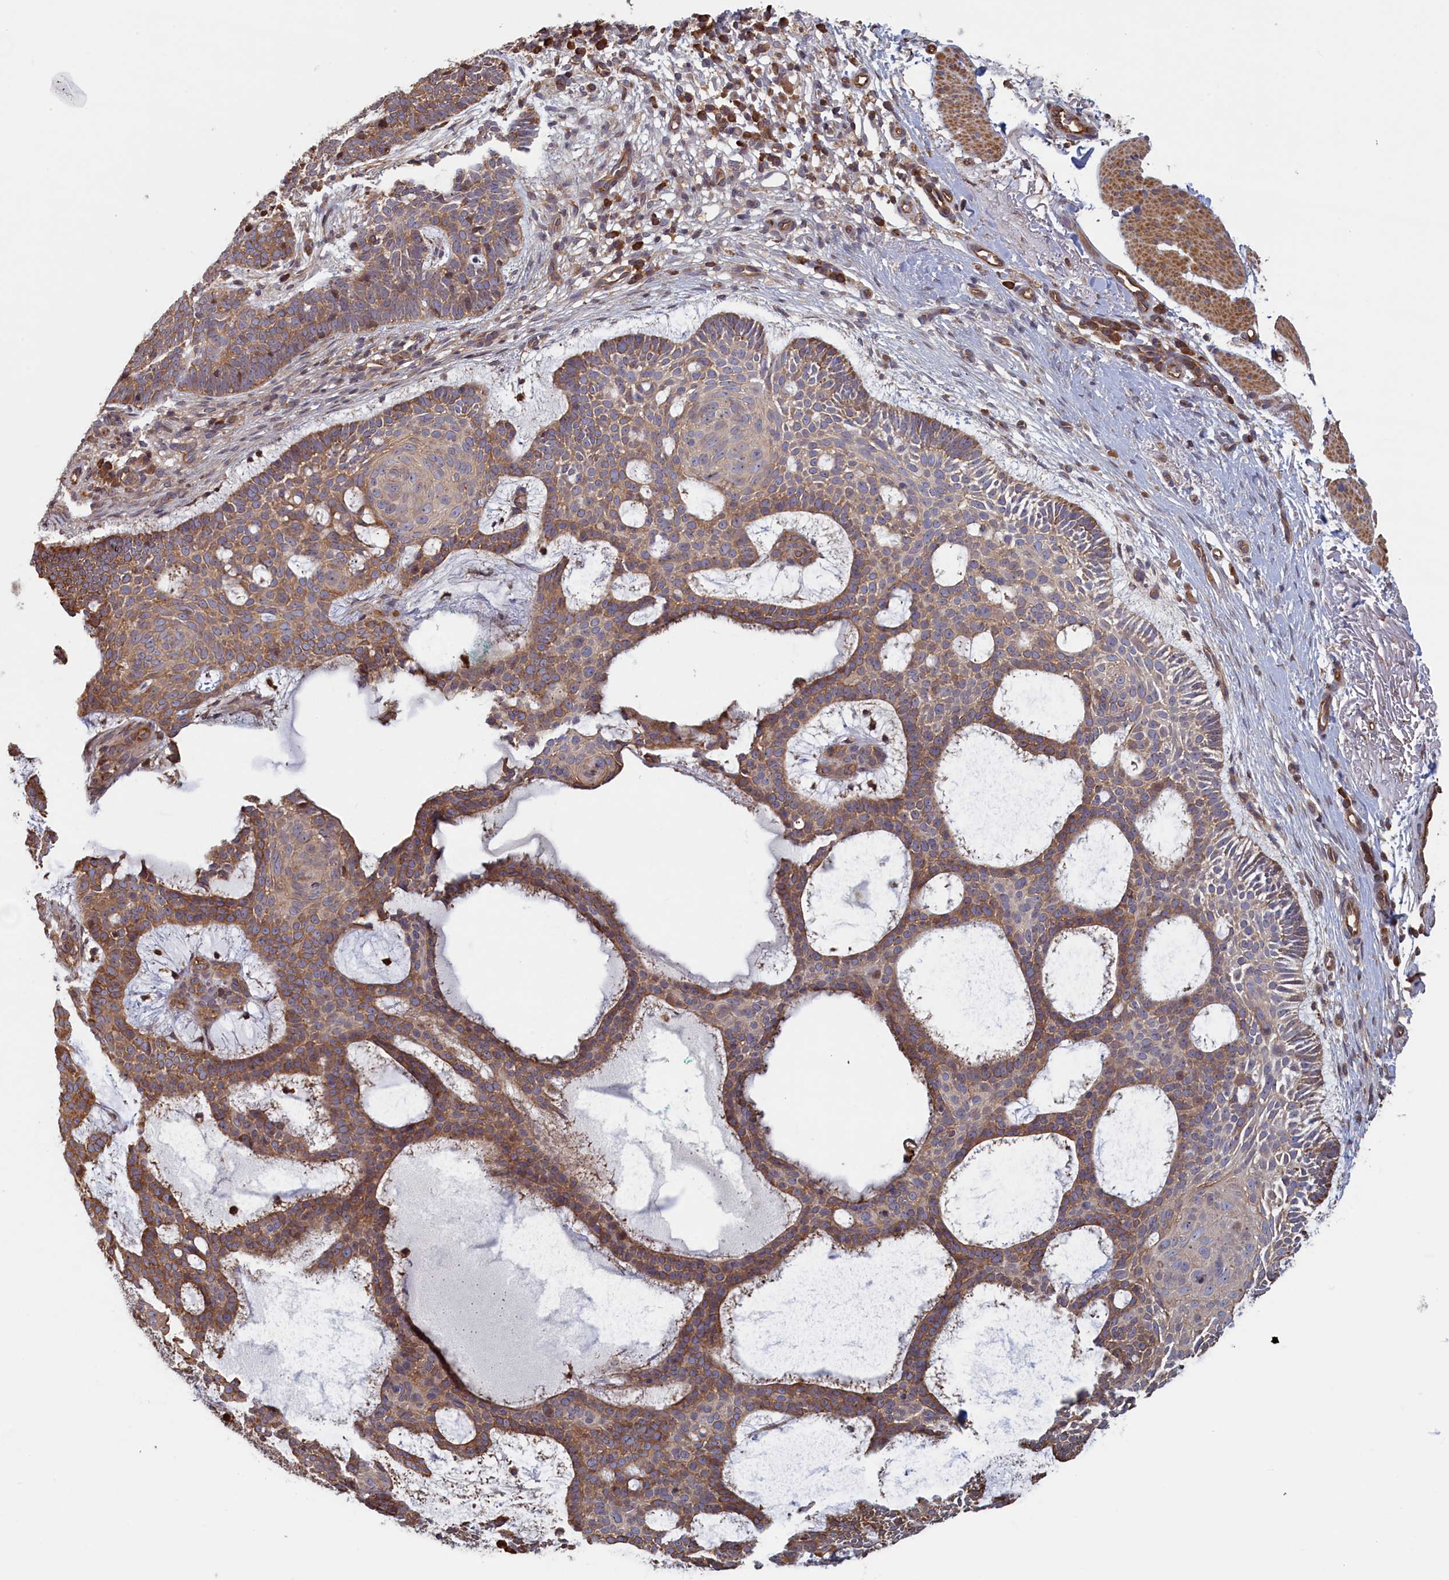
{"staining": {"intensity": "moderate", "quantity": ">75%", "location": "cytoplasmic/membranous"}, "tissue": "skin cancer", "cell_type": "Tumor cells", "image_type": "cancer", "snomed": [{"axis": "morphology", "description": "Basal cell carcinoma"}, {"axis": "topography", "description": "Skin"}], "caption": "High-magnification brightfield microscopy of basal cell carcinoma (skin) stained with DAB (brown) and counterstained with hematoxylin (blue). tumor cells exhibit moderate cytoplasmic/membranous expression is seen in approximately>75% of cells.", "gene": "RILPL1", "patient": {"sex": "male", "age": 85}}